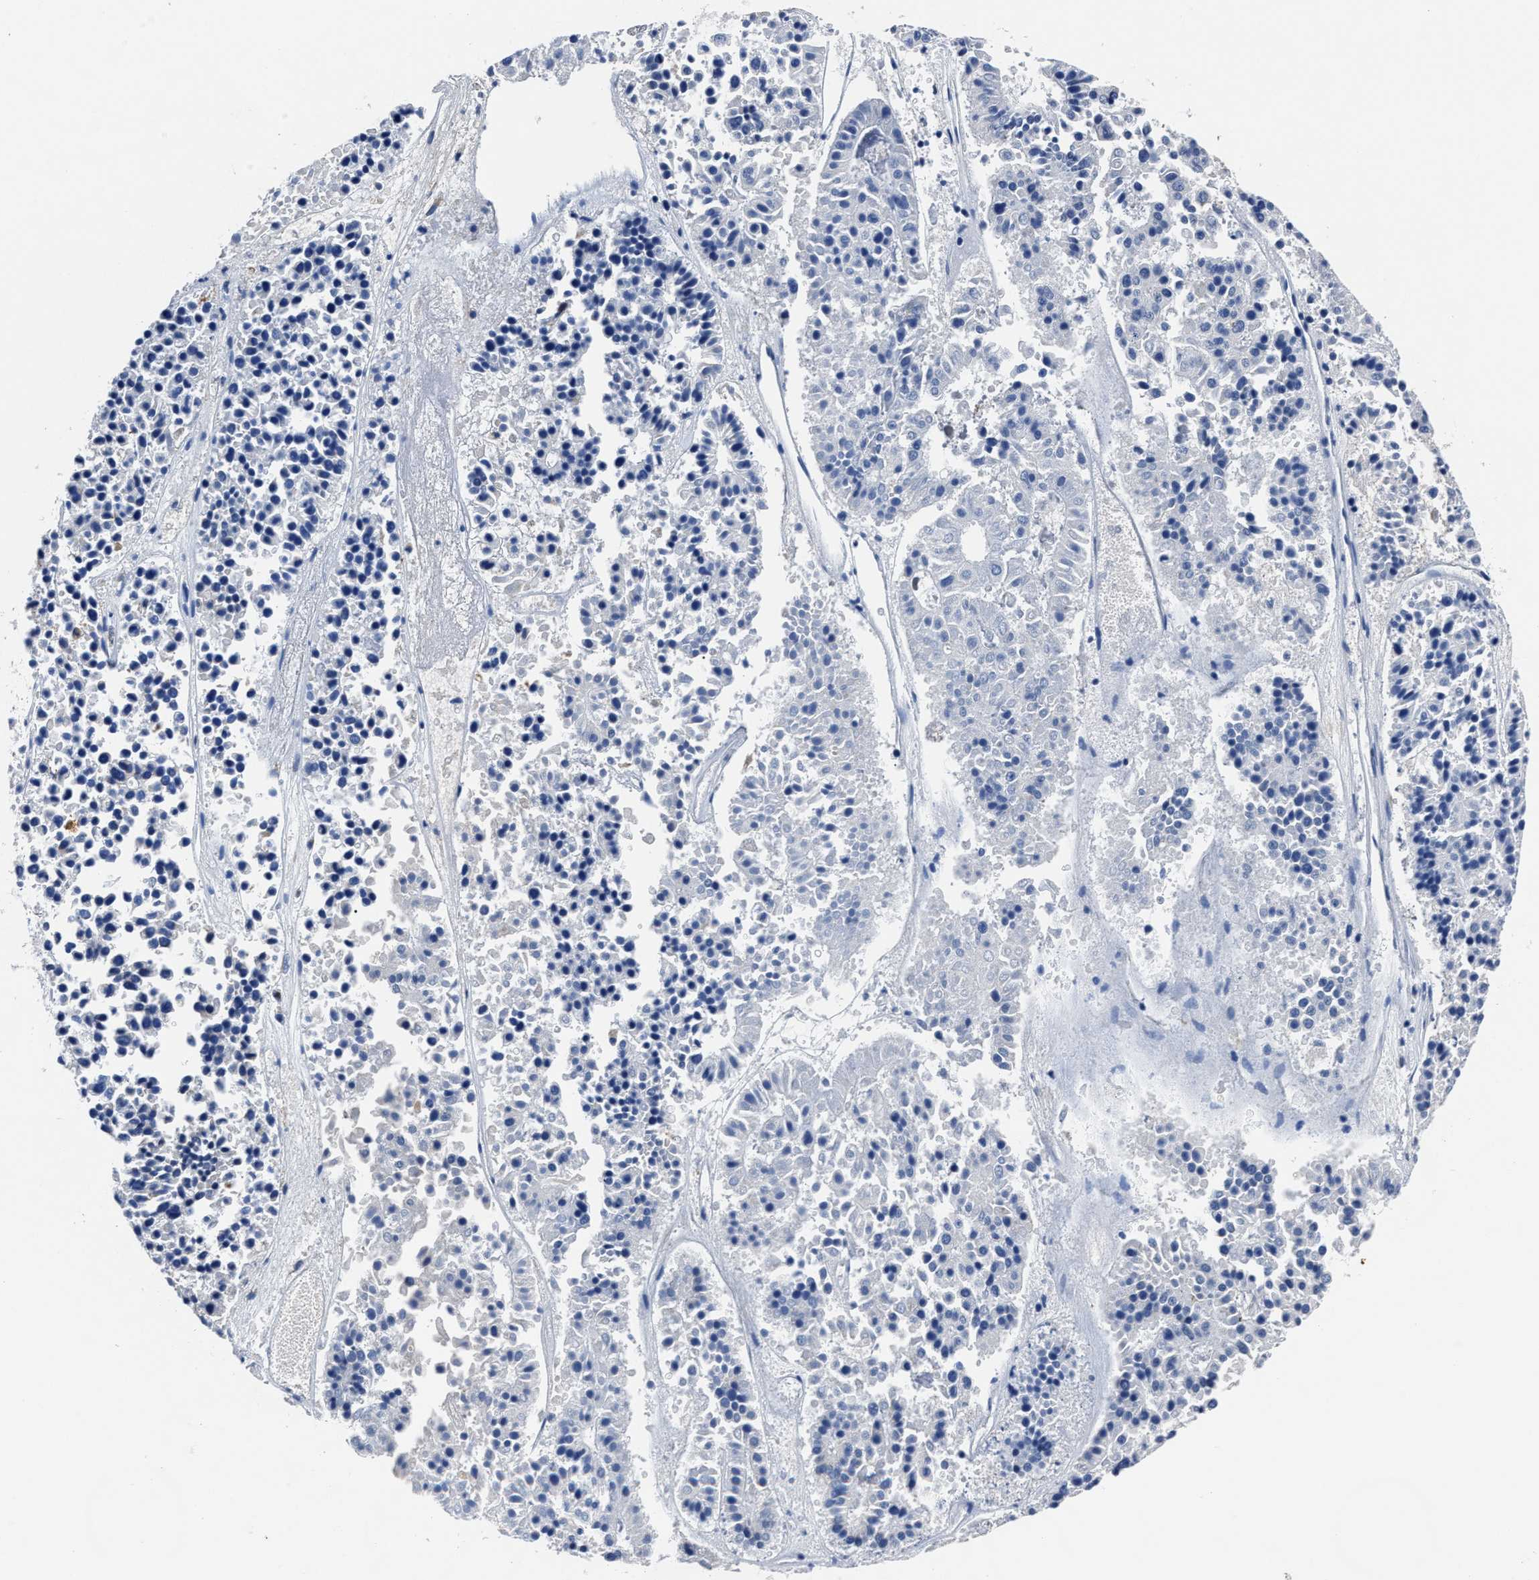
{"staining": {"intensity": "negative", "quantity": "none", "location": "none"}, "tissue": "pancreatic cancer", "cell_type": "Tumor cells", "image_type": "cancer", "snomed": [{"axis": "morphology", "description": "Adenocarcinoma, NOS"}, {"axis": "topography", "description": "Pancreas"}], "caption": "Immunohistochemical staining of pancreatic adenocarcinoma shows no significant expression in tumor cells.", "gene": "LAMTOR4", "patient": {"sex": "male", "age": 50}}